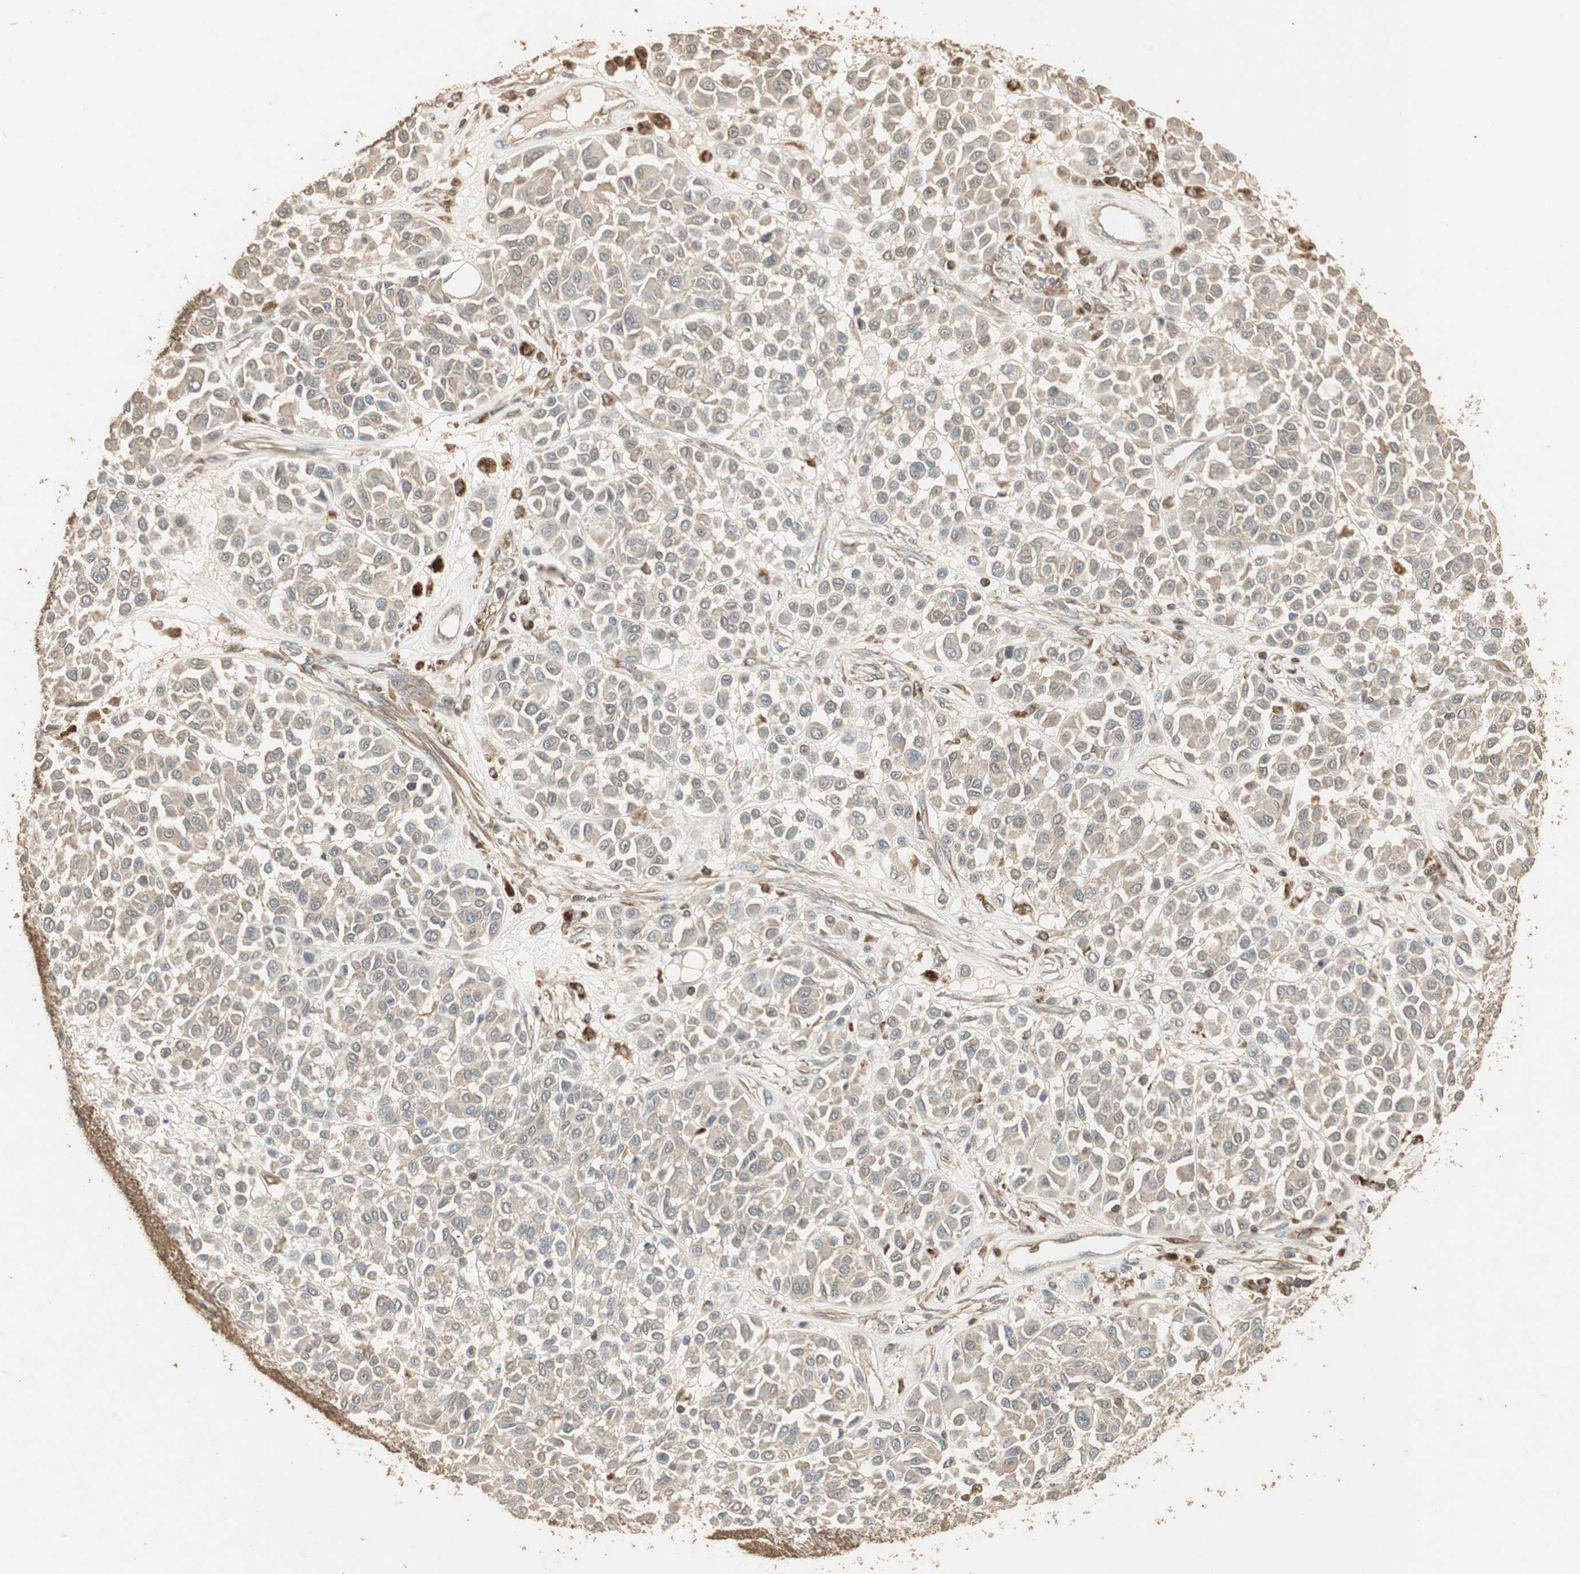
{"staining": {"intensity": "weak", "quantity": "<25%", "location": "cytoplasmic/membranous"}, "tissue": "melanoma", "cell_type": "Tumor cells", "image_type": "cancer", "snomed": [{"axis": "morphology", "description": "Malignant melanoma, Metastatic site"}, {"axis": "topography", "description": "Soft tissue"}], "caption": "This is an immunohistochemistry histopathology image of human melanoma. There is no positivity in tumor cells.", "gene": "USP2", "patient": {"sex": "male", "age": 41}}